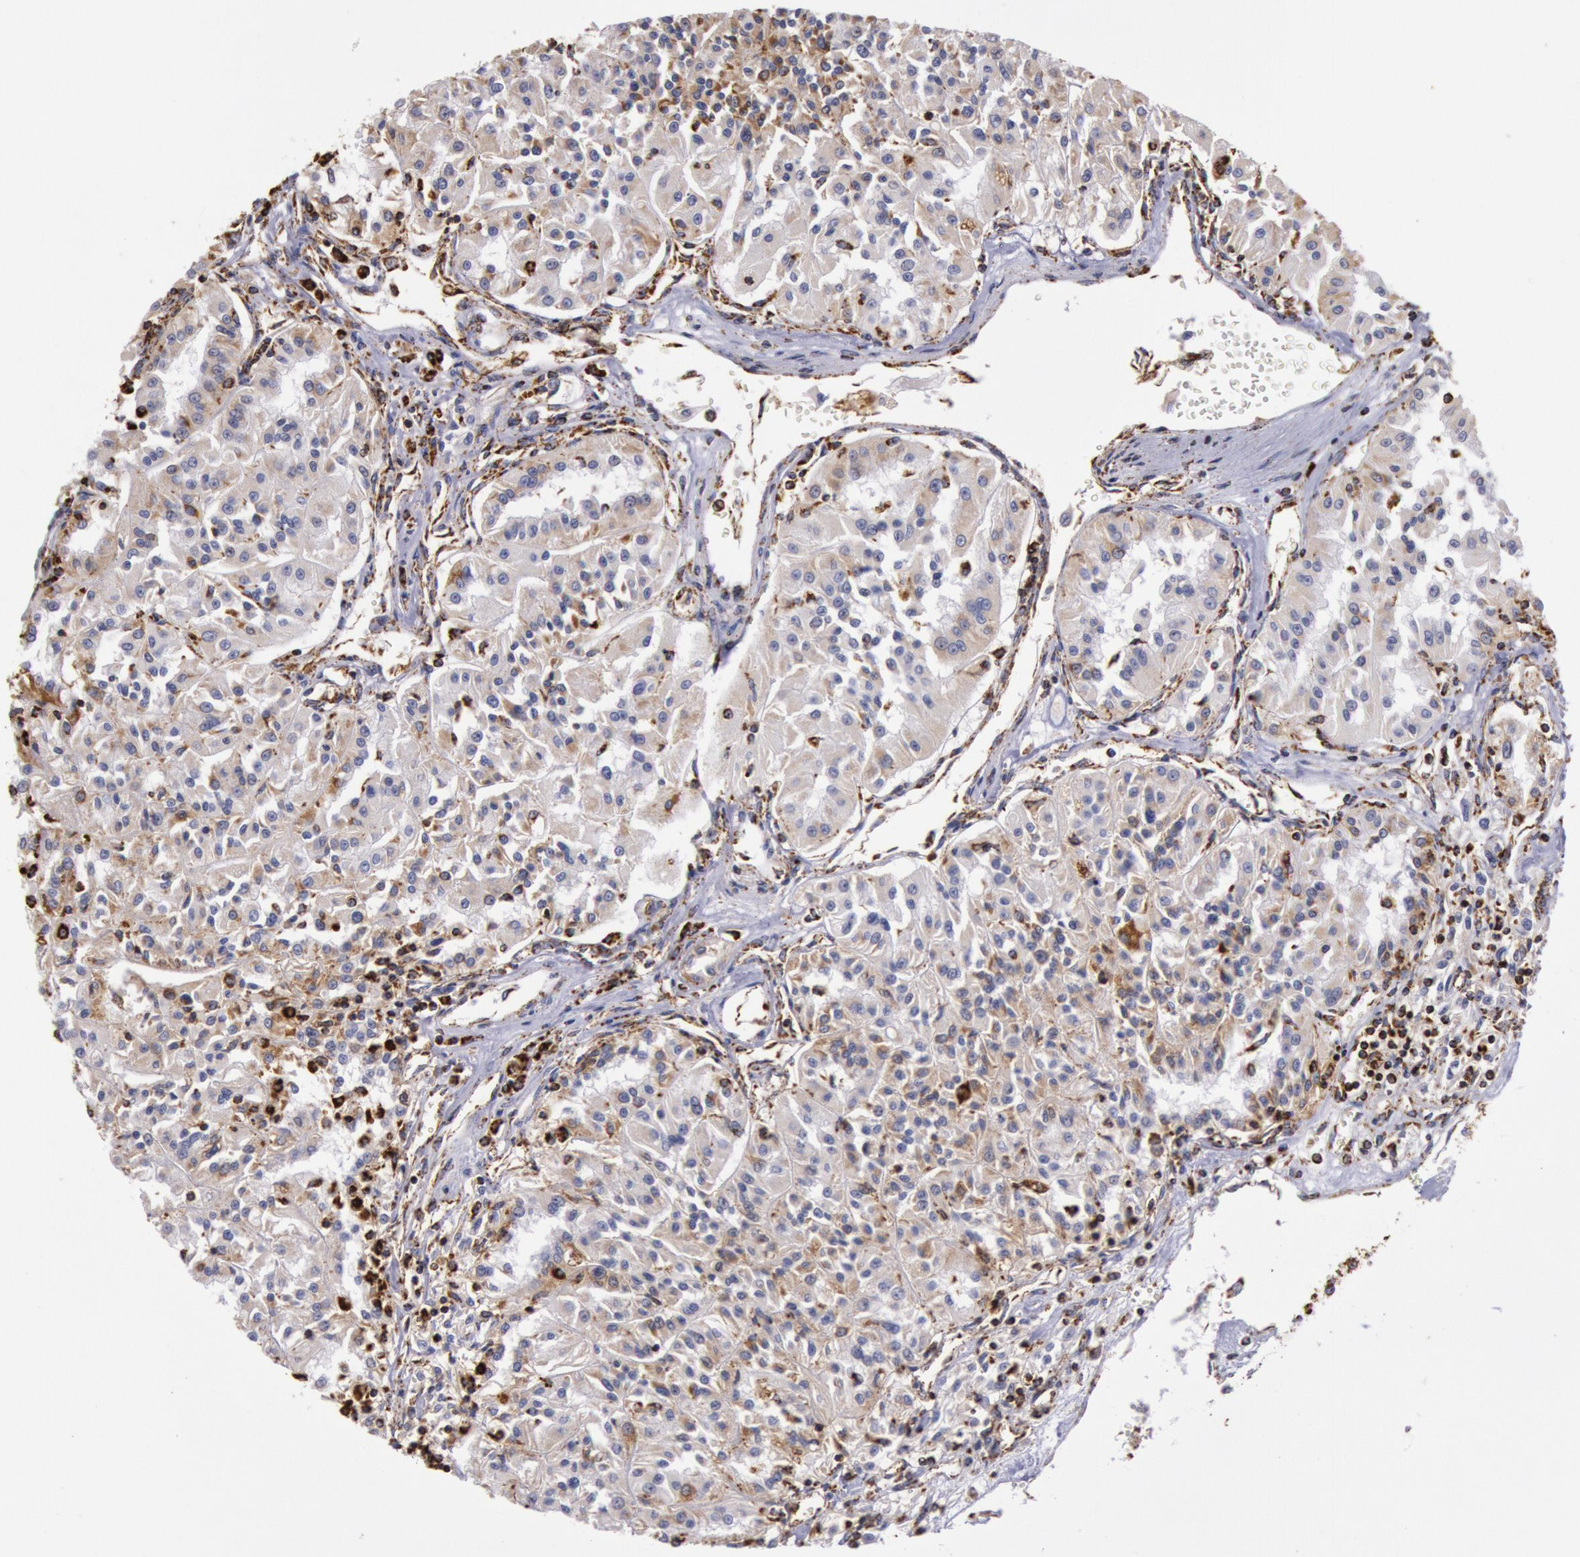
{"staining": {"intensity": "weak", "quantity": ">75%", "location": "cytoplasmic/membranous"}, "tissue": "renal cancer", "cell_type": "Tumor cells", "image_type": "cancer", "snomed": [{"axis": "morphology", "description": "Adenocarcinoma, NOS"}, {"axis": "topography", "description": "Kidney"}], "caption": "Adenocarcinoma (renal) stained for a protein exhibits weak cytoplasmic/membranous positivity in tumor cells. Ihc stains the protein of interest in brown and the nuclei are stained blue.", "gene": "CYC1", "patient": {"sex": "male", "age": 78}}